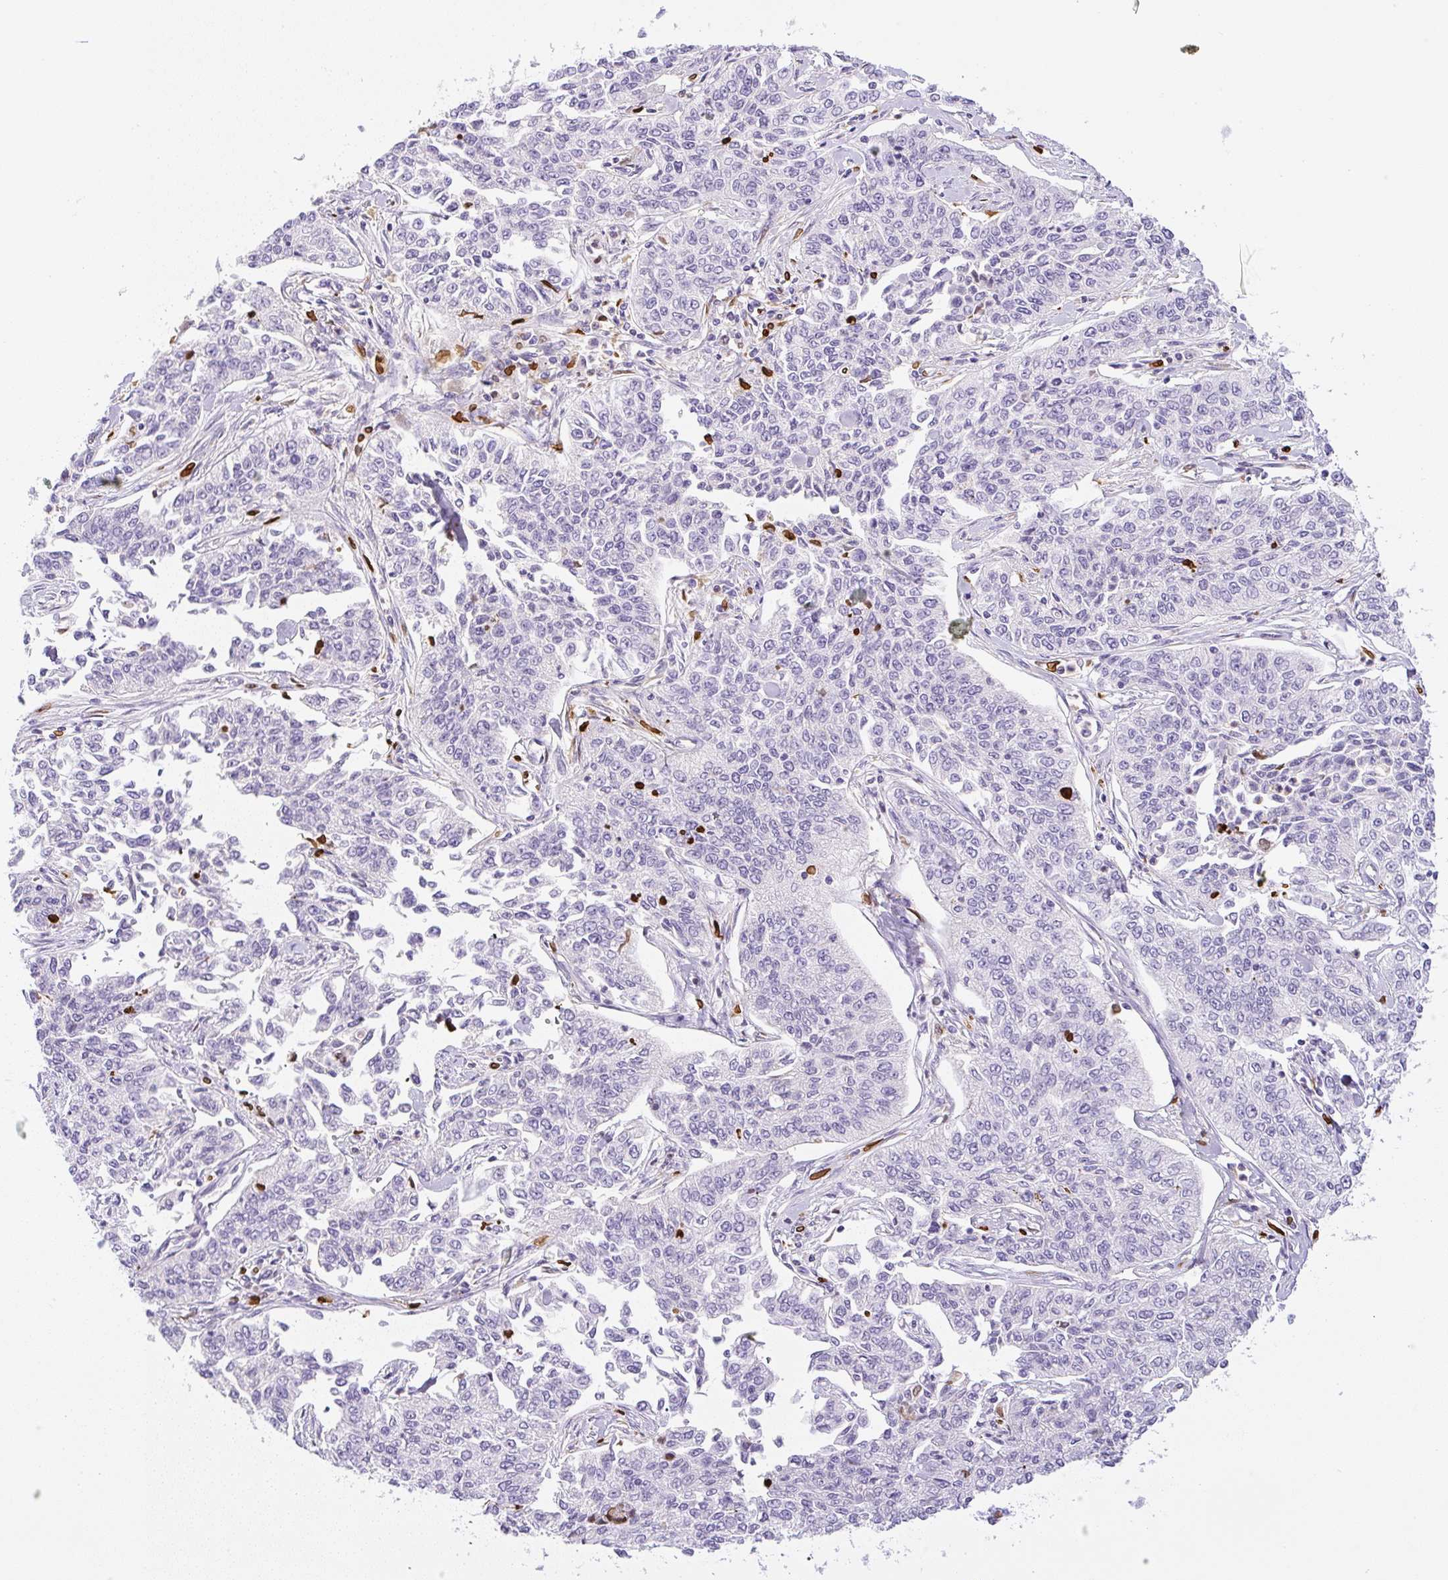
{"staining": {"intensity": "negative", "quantity": "none", "location": "none"}, "tissue": "cervical cancer", "cell_type": "Tumor cells", "image_type": "cancer", "snomed": [{"axis": "morphology", "description": "Squamous cell carcinoma, NOS"}, {"axis": "topography", "description": "Cervix"}], "caption": "Human cervical squamous cell carcinoma stained for a protein using immunohistochemistry reveals no staining in tumor cells.", "gene": "PIP5KL1", "patient": {"sex": "female", "age": 35}}